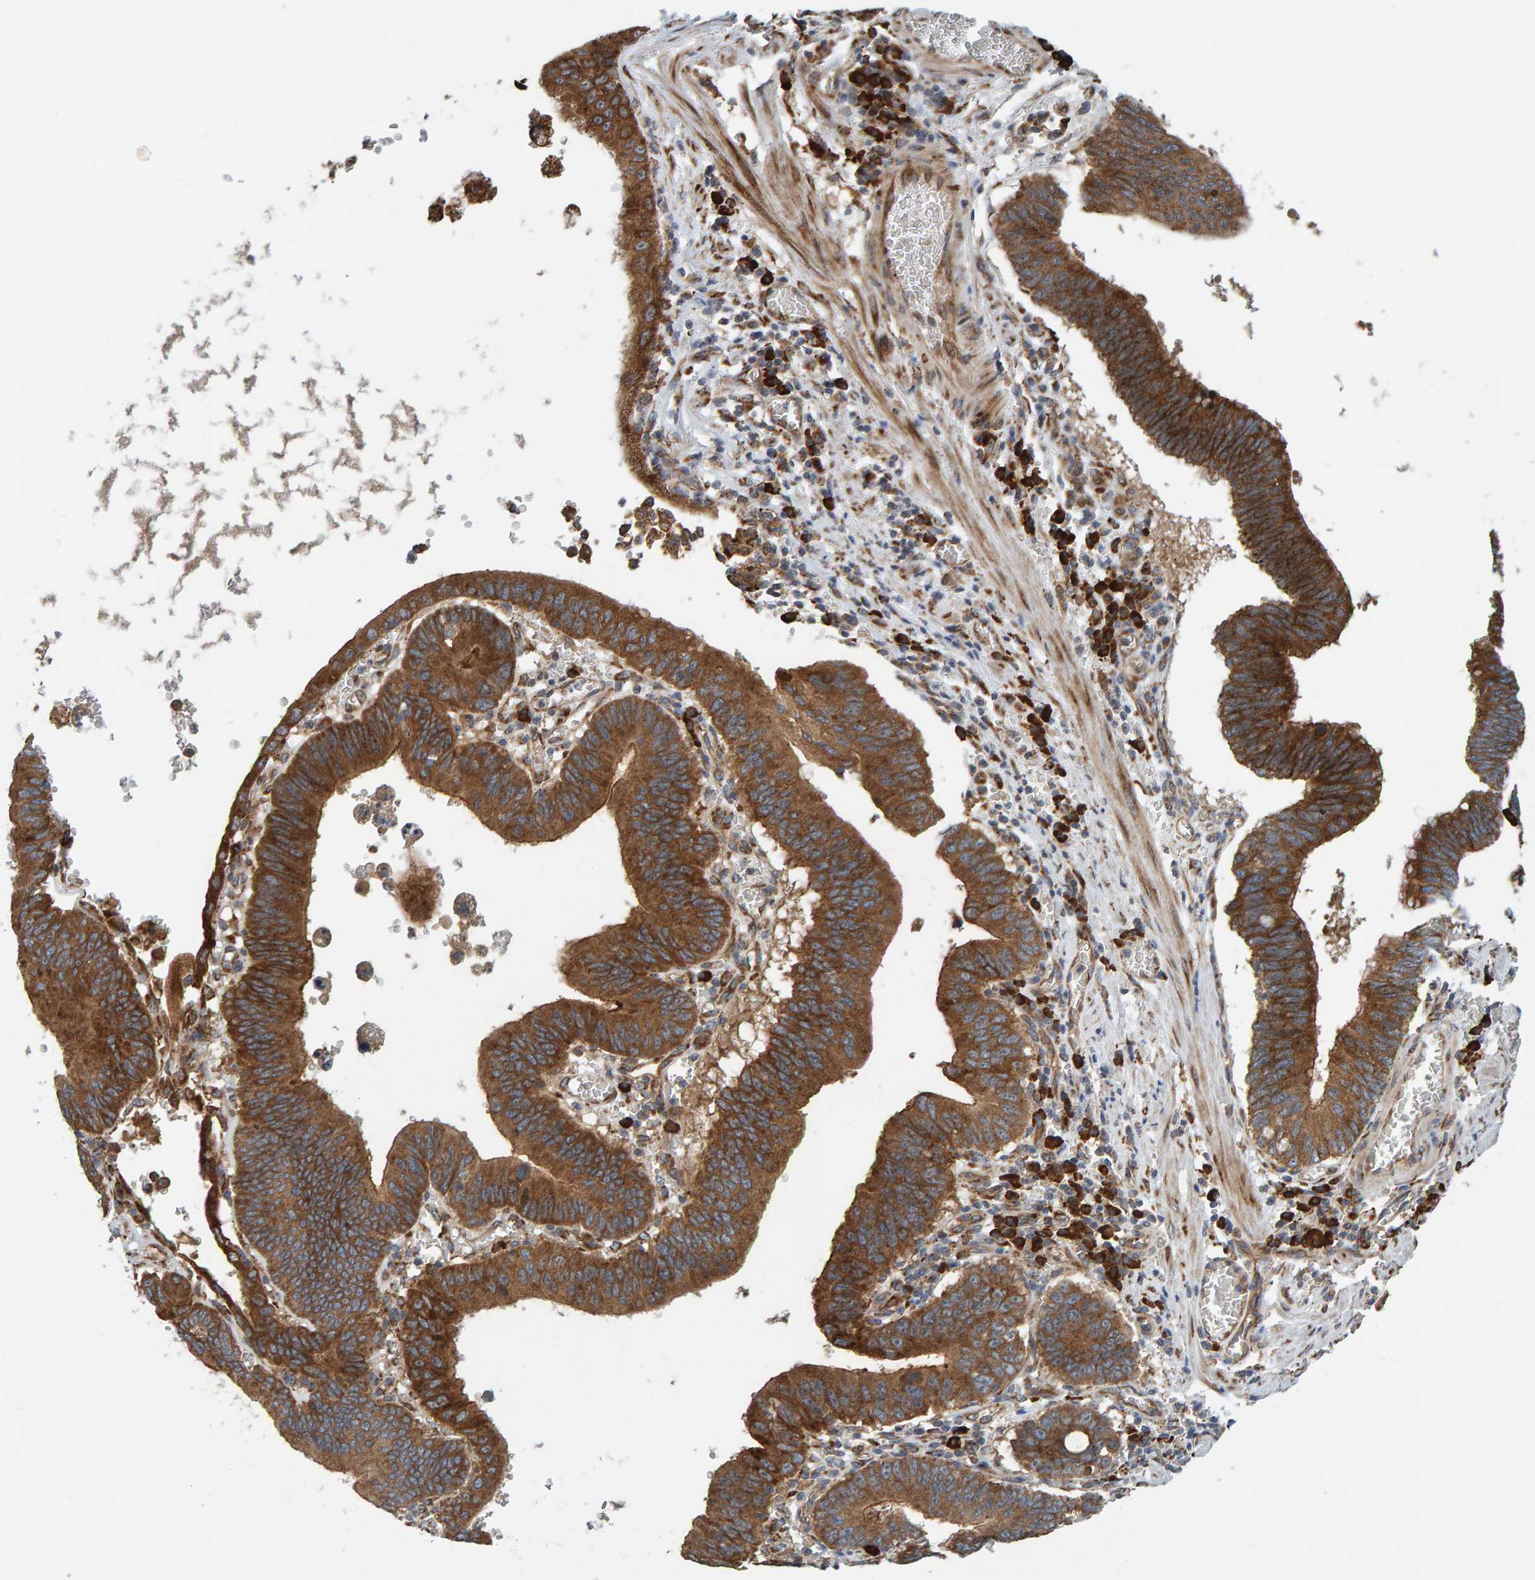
{"staining": {"intensity": "strong", "quantity": ">75%", "location": "cytoplasmic/membranous"}, "tissue": "stomach cancer", "cell_type": "Tumor cells", "image_type": "cancer", "snomed": [{"axis": "morphology", "description": "Adenocarcinoma, NOS"}, {"axis": "topography", "description": "Stomach"}, {"axis": "topography", "description": "Gastric cardia"}], "caption": "IHC histopathology image of human adenocarcinoma (stomach) stained for a protein (brown), which demonstrates high levels of strong cytoplasmic/membranous expression in about >75% of tumor cells.", "gene": "BAIAP2", "patient": {"sex": "male", "age": 59}}